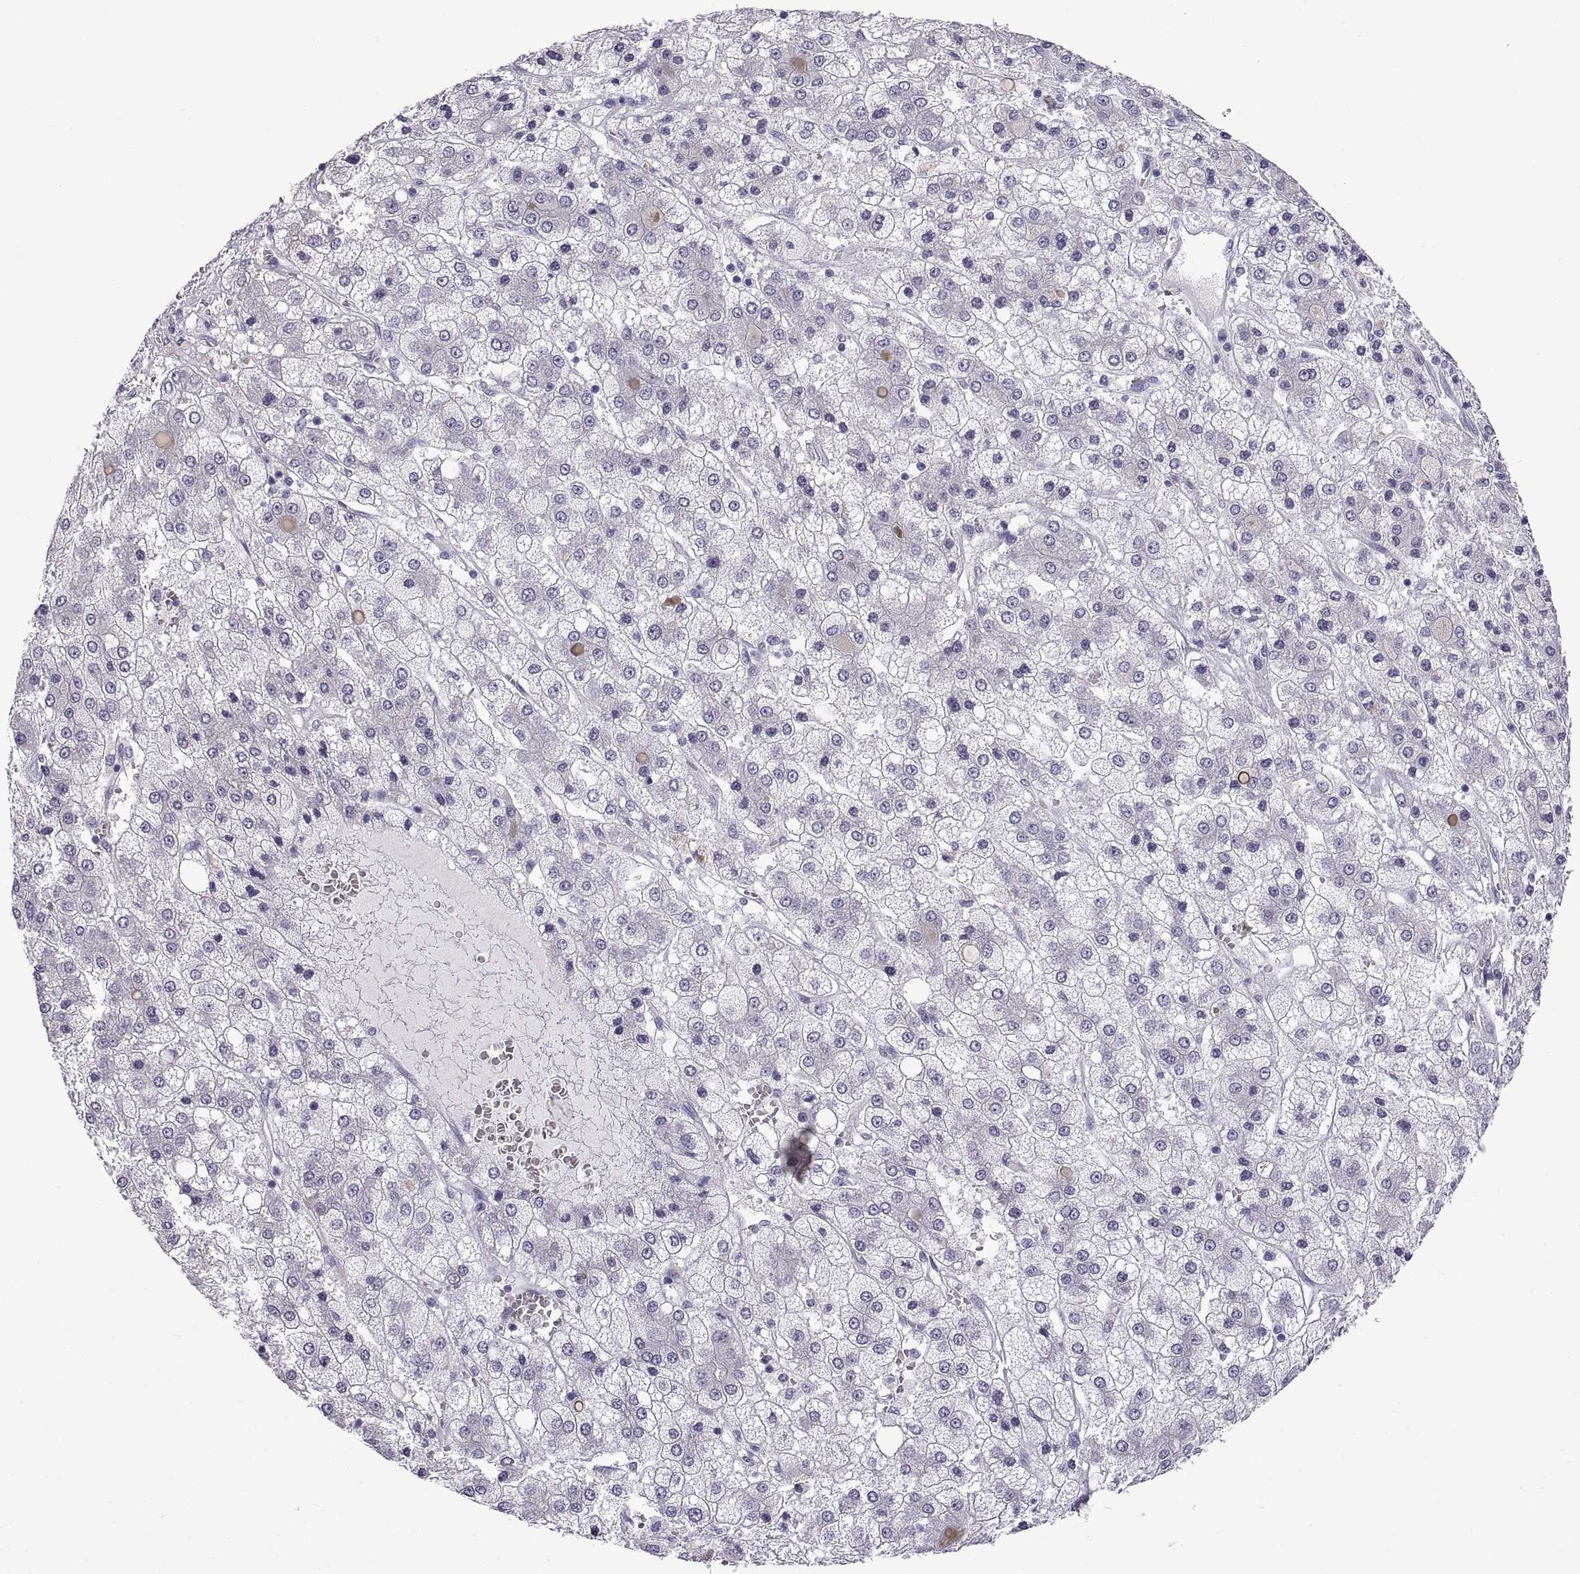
{"staining": {"intensity": "negative", "quantity": "none", "location": "none"}, "tissue": "liver cancer", "cell_type": "Tumor cells", "image_type": "cancer", "snomed": [{"axis": "morphology", "description": "Carcinoma, Hepatocellular, NOS"}, {"axis": "topography", "description": "Liver"}], "caption": "Tumor cells are negative for protein expression in human liver cancer.", "gene": "SPDYE1", "patient": {"sex": "male", "age": 73}}